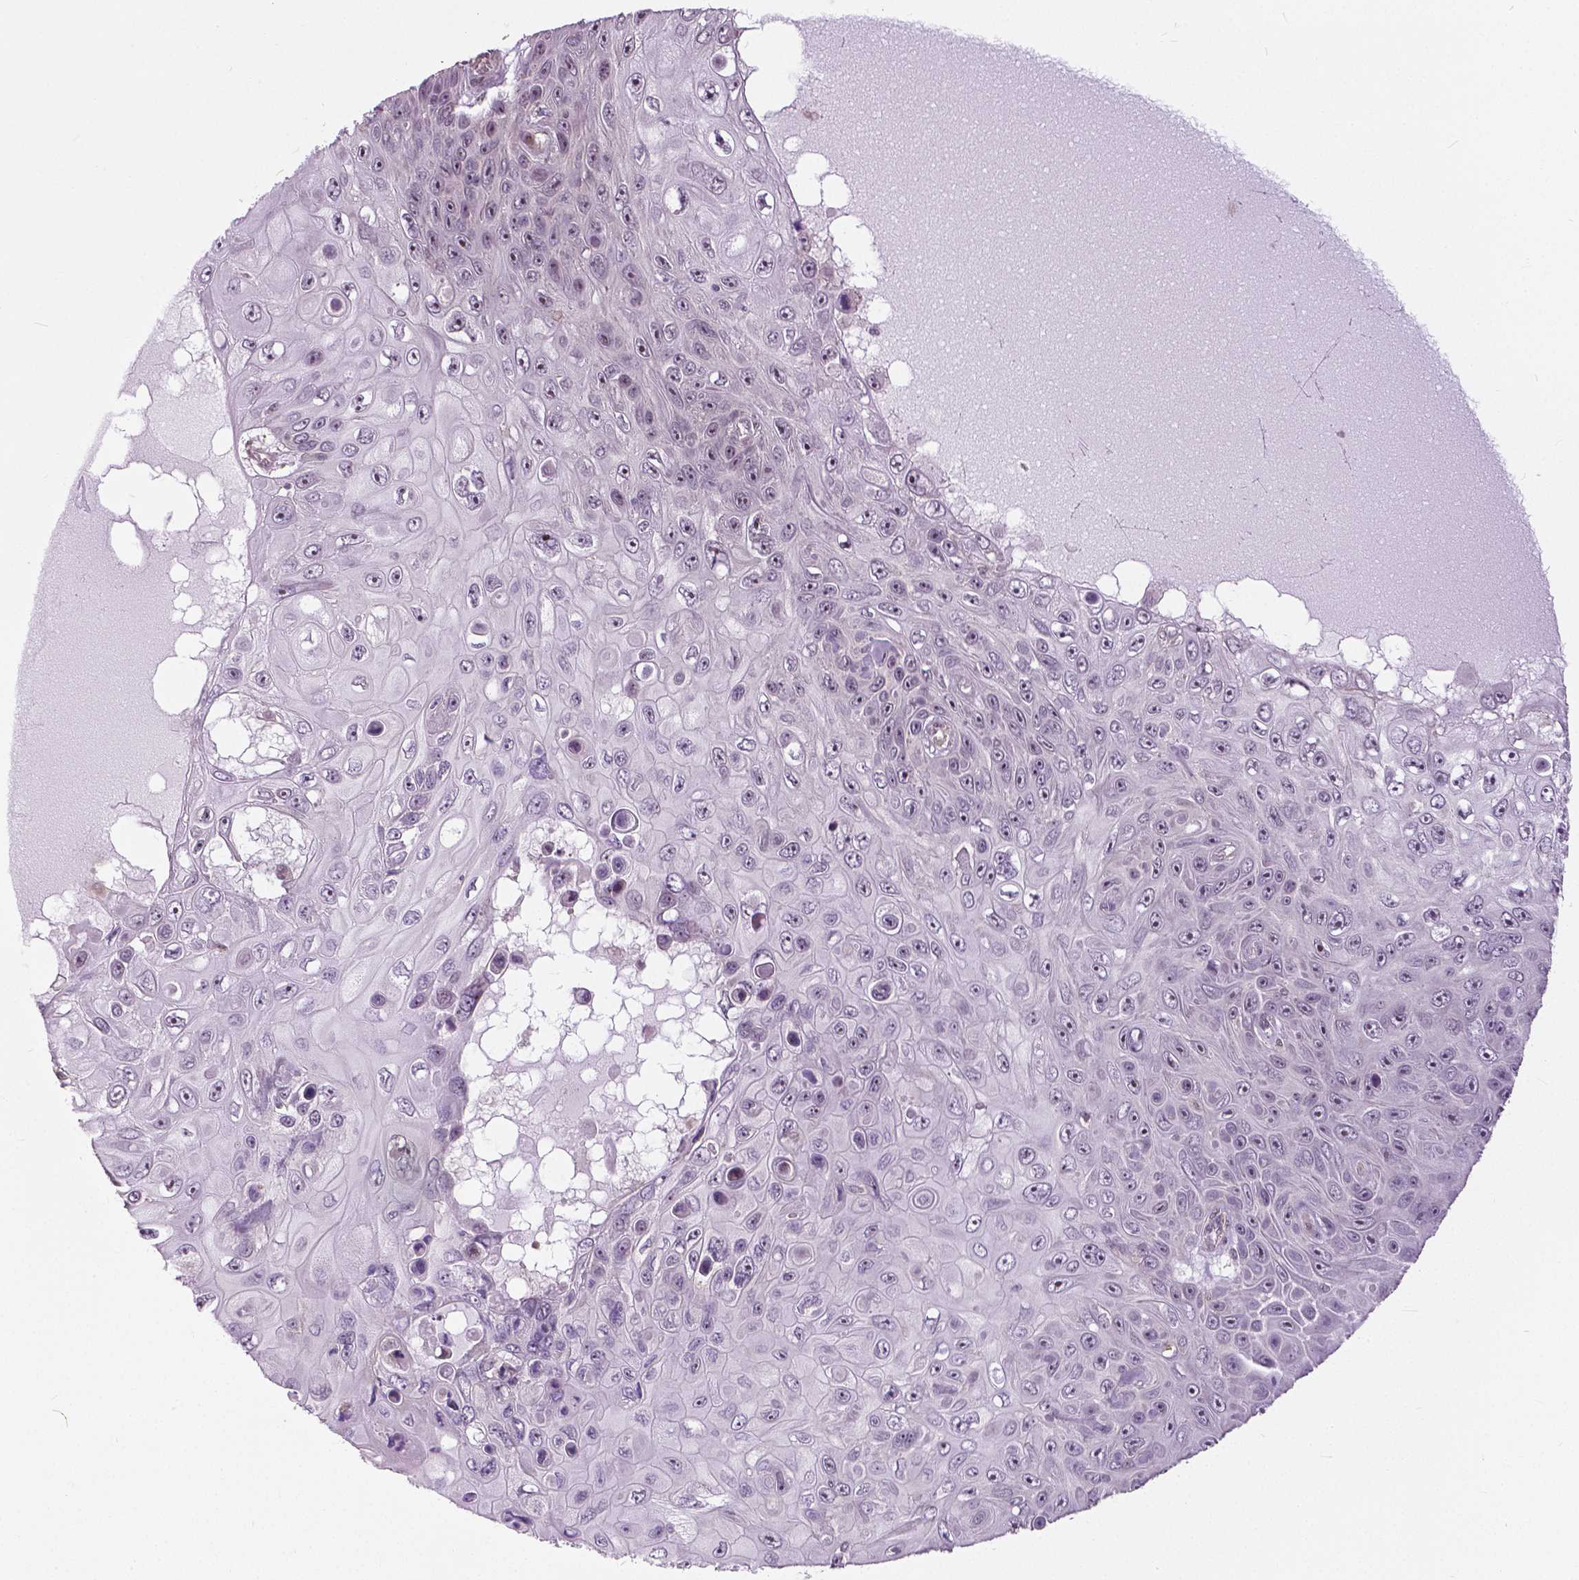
{"staining": {"intensity": "weak", "quantity": "<25%", "location": "nuclear"}, "tissue": "skin cancer", "cell_type": "Tumor cells", "image_type": "cancer", "snomed": [{"axis": "morphology", "description": "Squamous cell carcinoma, NOS"}, {"axis": "topography", "description": "Skin"}], "caption": "Photomicrograph shows no significant protein expression in tumor cells of squamous cell carcinoma (skin). (DAB immunohistochemistry visualized using brightfield microscopy, high magnification).", "gene": "ANXA13", "patient": {"sex": "male", "age": 82}}